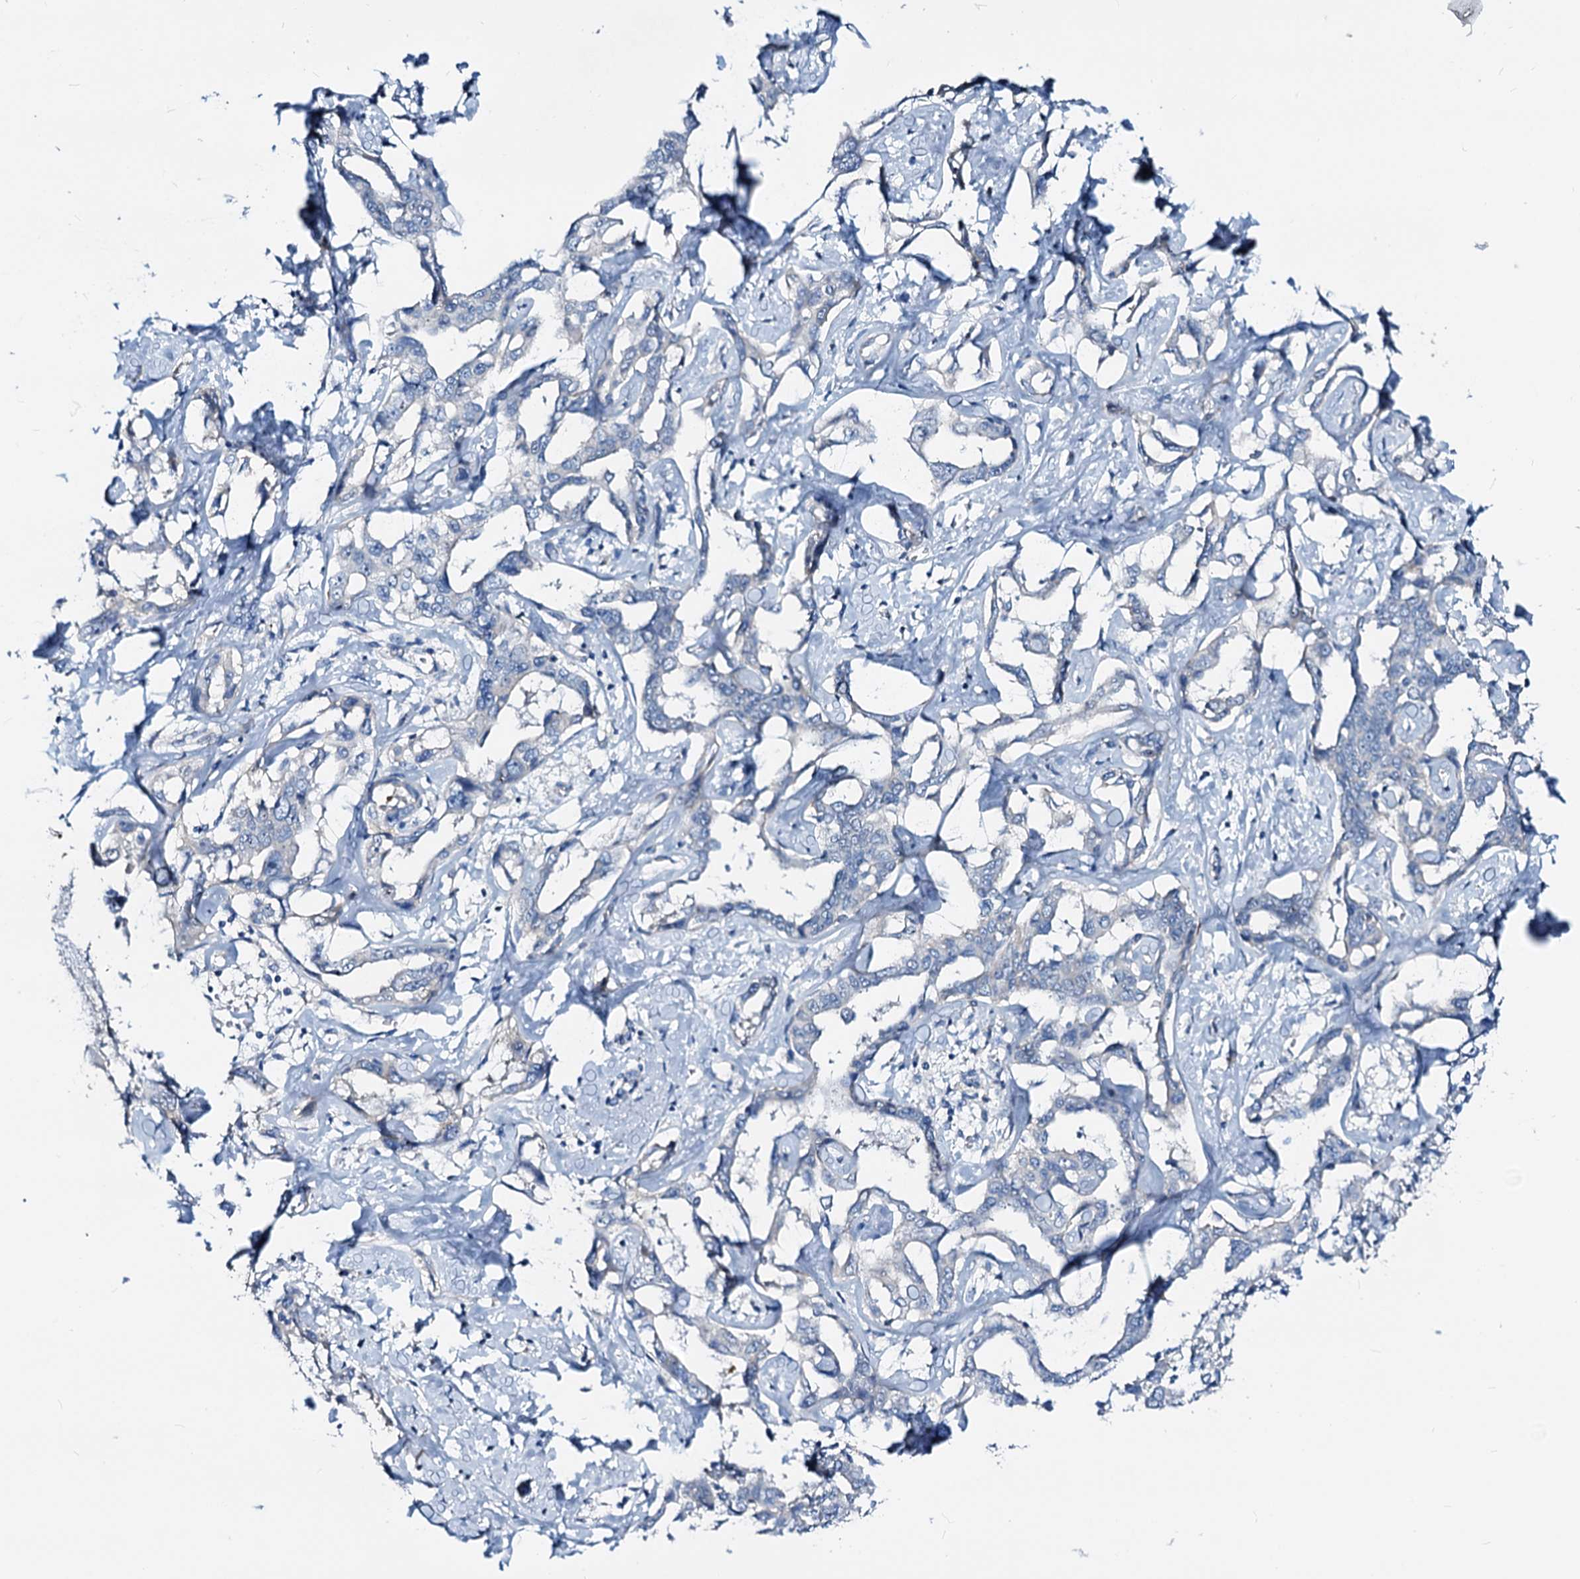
{"staining": {"intensity": "negative", "quantity": "none", "location": "none"}, "tissue": "liver cancer", "cell_type": "Tumor cells", "image_type": "cancer", "snomed": [{"axis": "morphology", "description": "Cholangiocarcinoma"}, {"axis": "topography", "description": "Liver"}], "caption": "This is a image of immunohistochemistry staining of liver cancer, which shows no expression in tumor cells.", "gene": "DYDC2", "patient": {"sex": "male", "age": 59}}